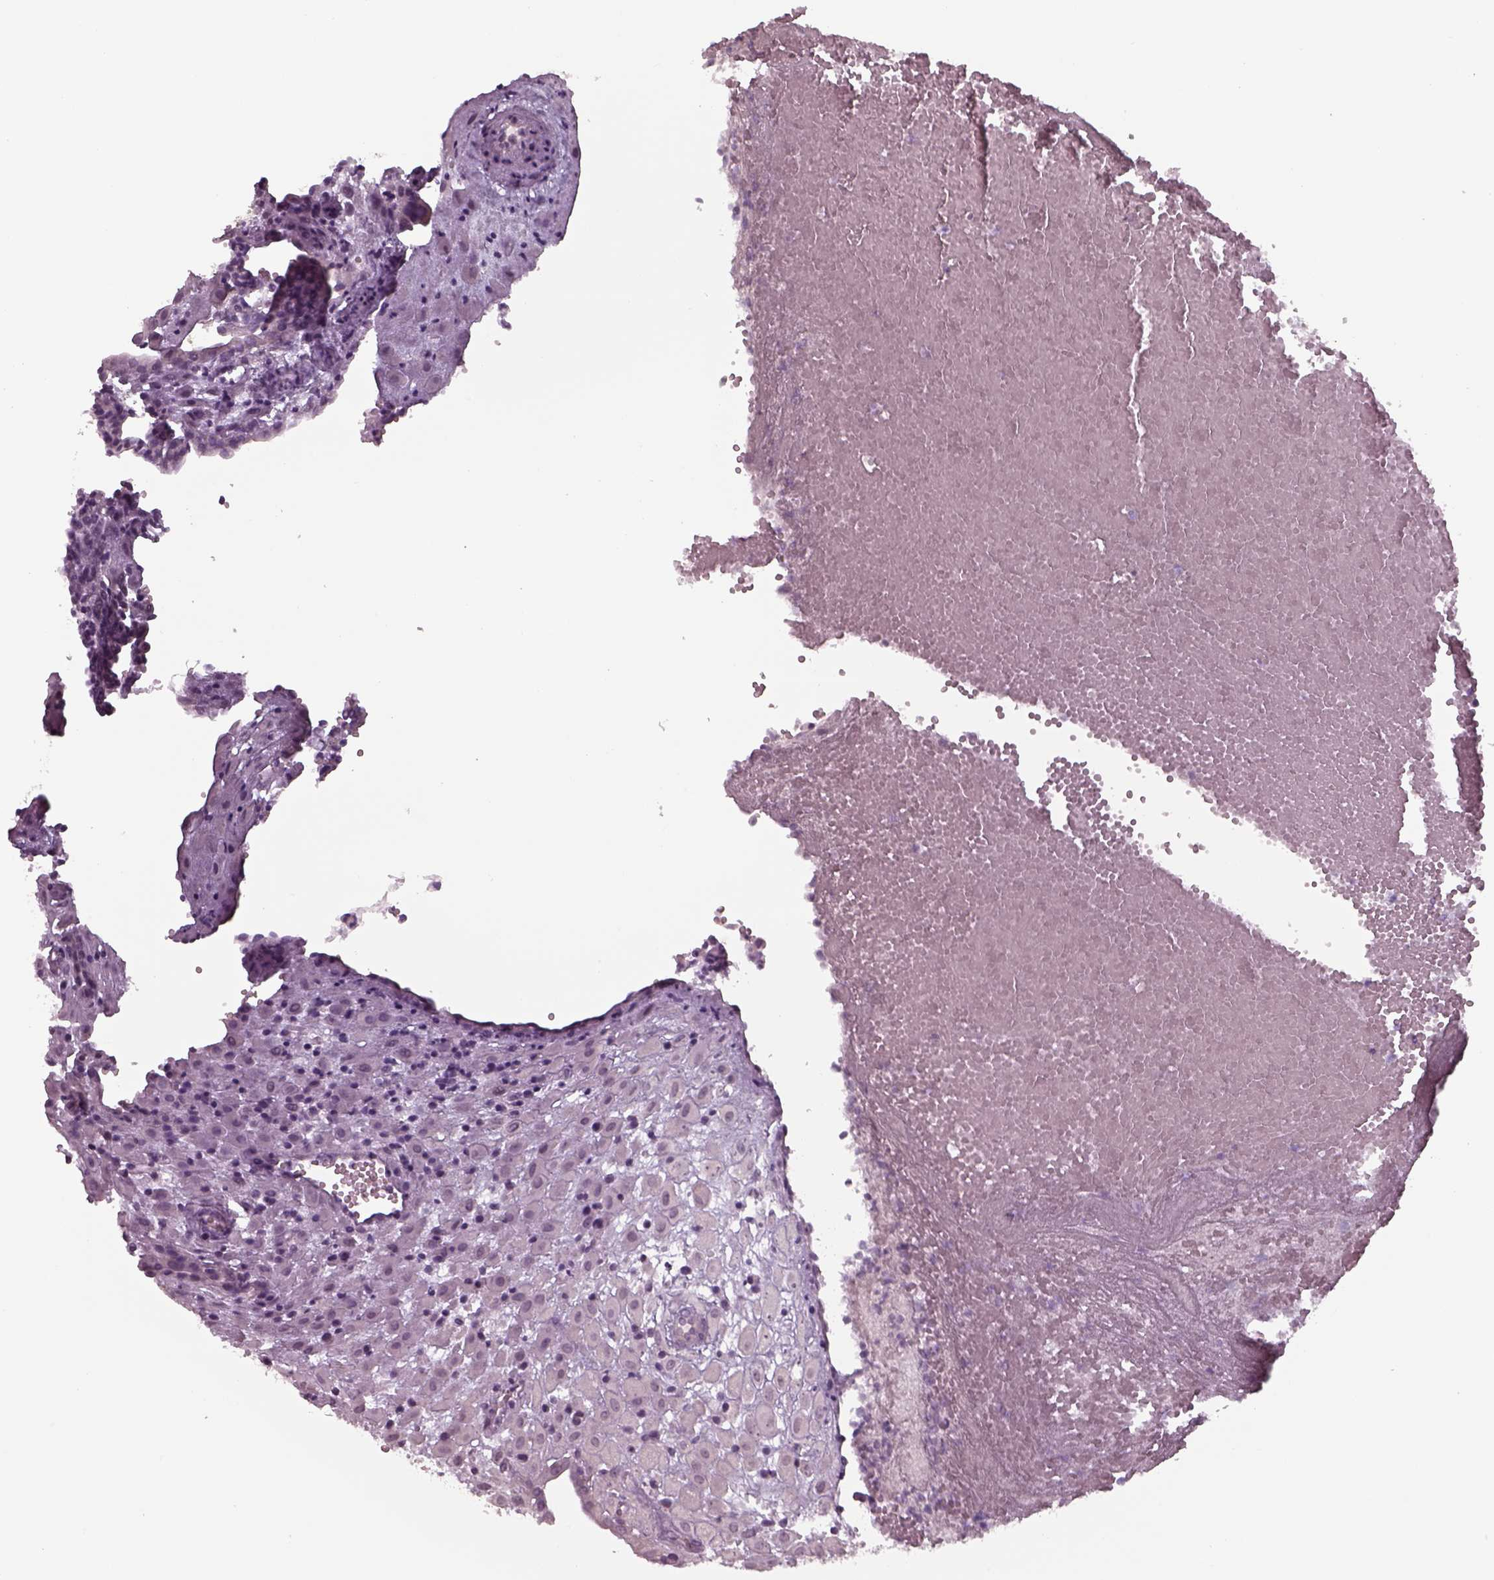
{"staining": {"intensity": "negative", "quantity": "none", "location": "none"}, "tissue": "placenta", "cell_type": "Decidual cells", "image_type": "normal", "snomed": [{"axis": "morphology", "description": "Normal tissue, NOS"}, {"axis": "topography", "description": "Placenta"}], "caption": "Decidual cells show no significant staining in benign placenta. (DAB immunohistochemistry (IHC) with hematoxylin counter stain).", "gene": "SEPTIN14", "patient": {"sex": "female", "age": 24}}